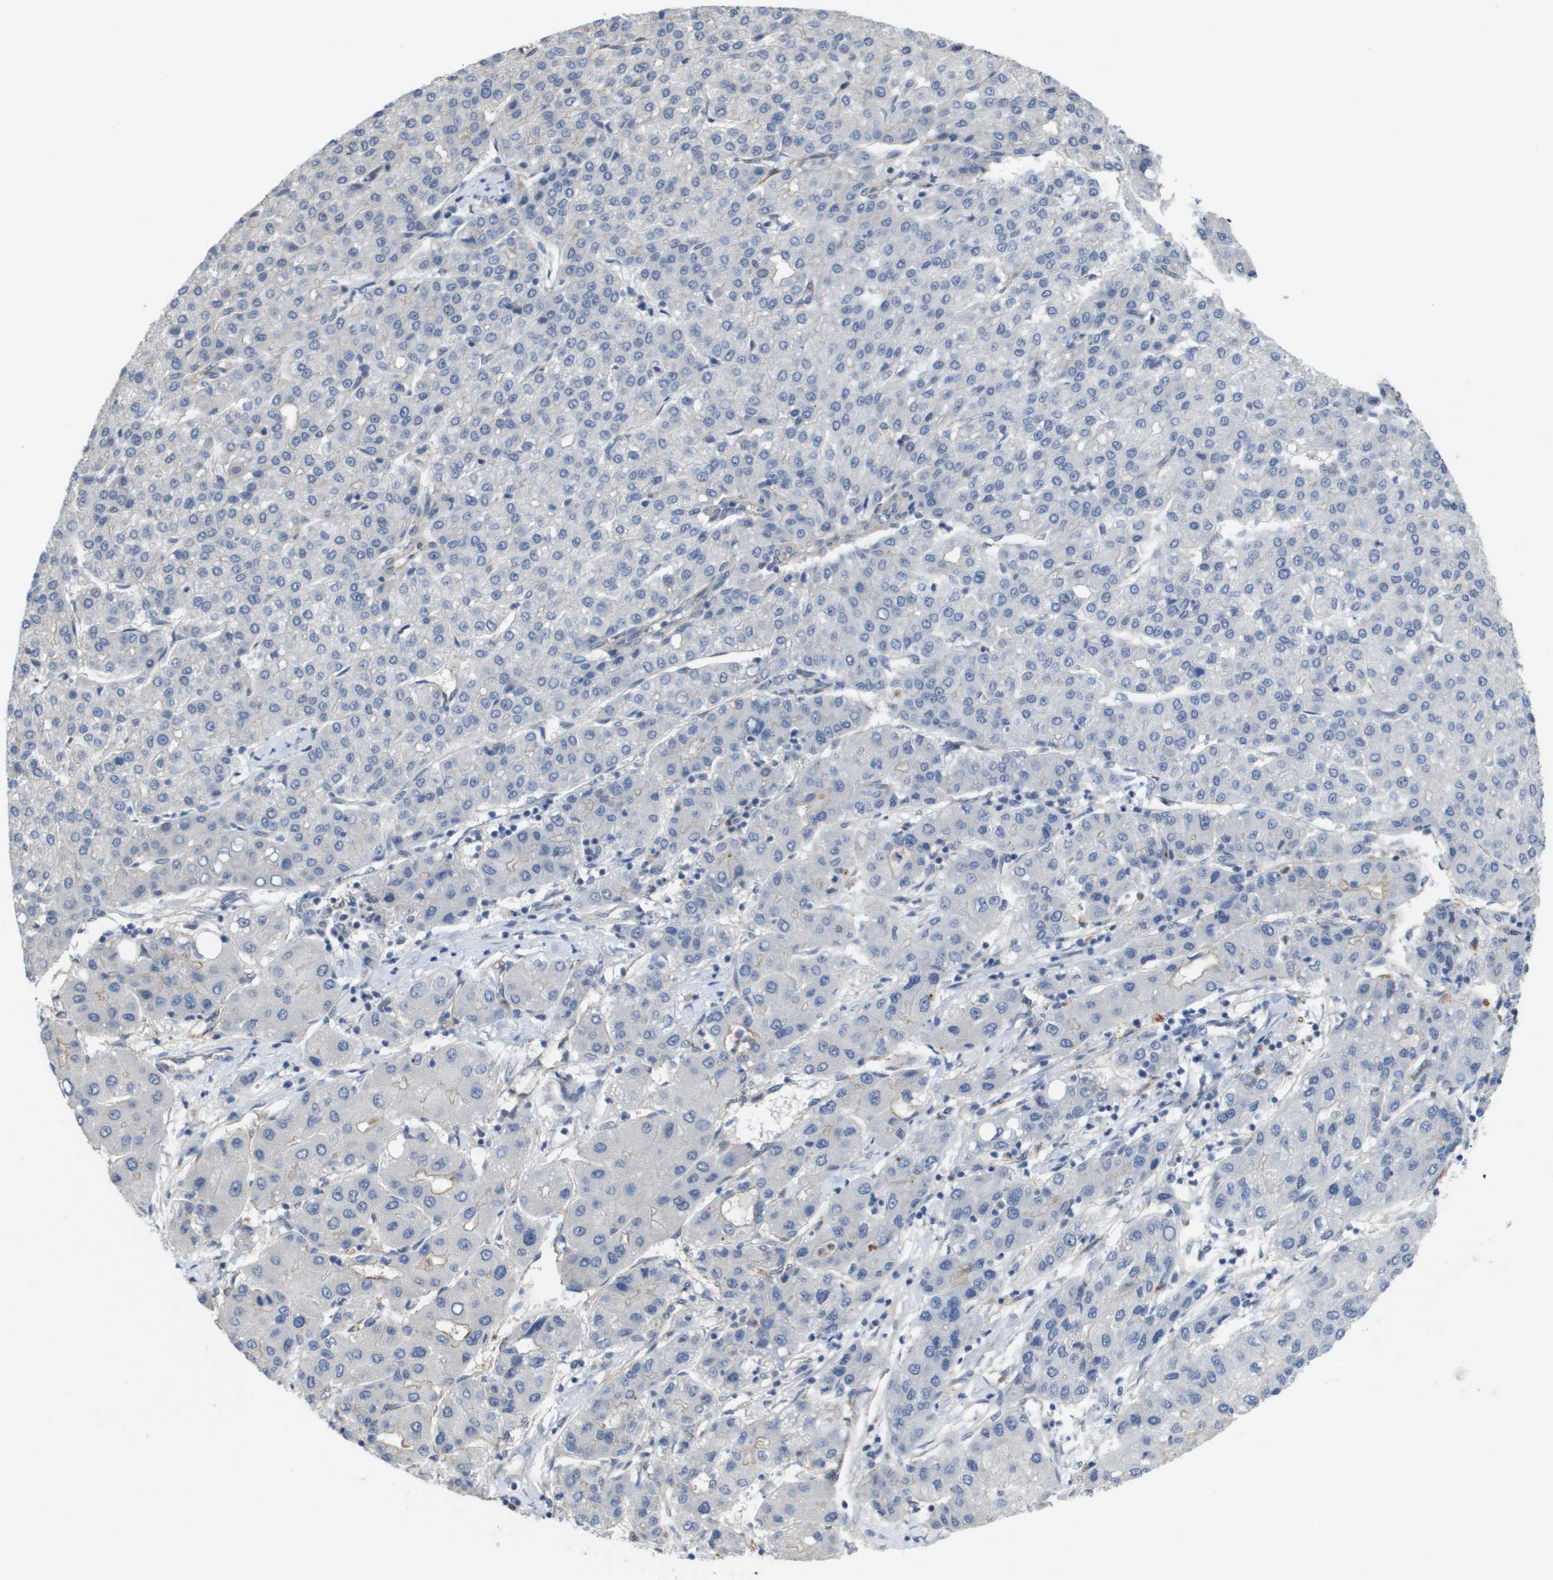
{"staining": {"intensity": "negative", "quantity": "none", "location": "none"}, "tissue": "liver cancer", "cell_type": "Tumor cells", "image_type": "cancer", "snomed": [{"axis": "morphology", "description": "Carcinoma, Hepatocellular, NOS"}, {"axis": "topography", "description": "Liver"}], "caption": "Tumor cells are negative for brown protein staining in liver cancer.", "gene": "RNF112", "patient": {"sex": "male", "age": 65}}